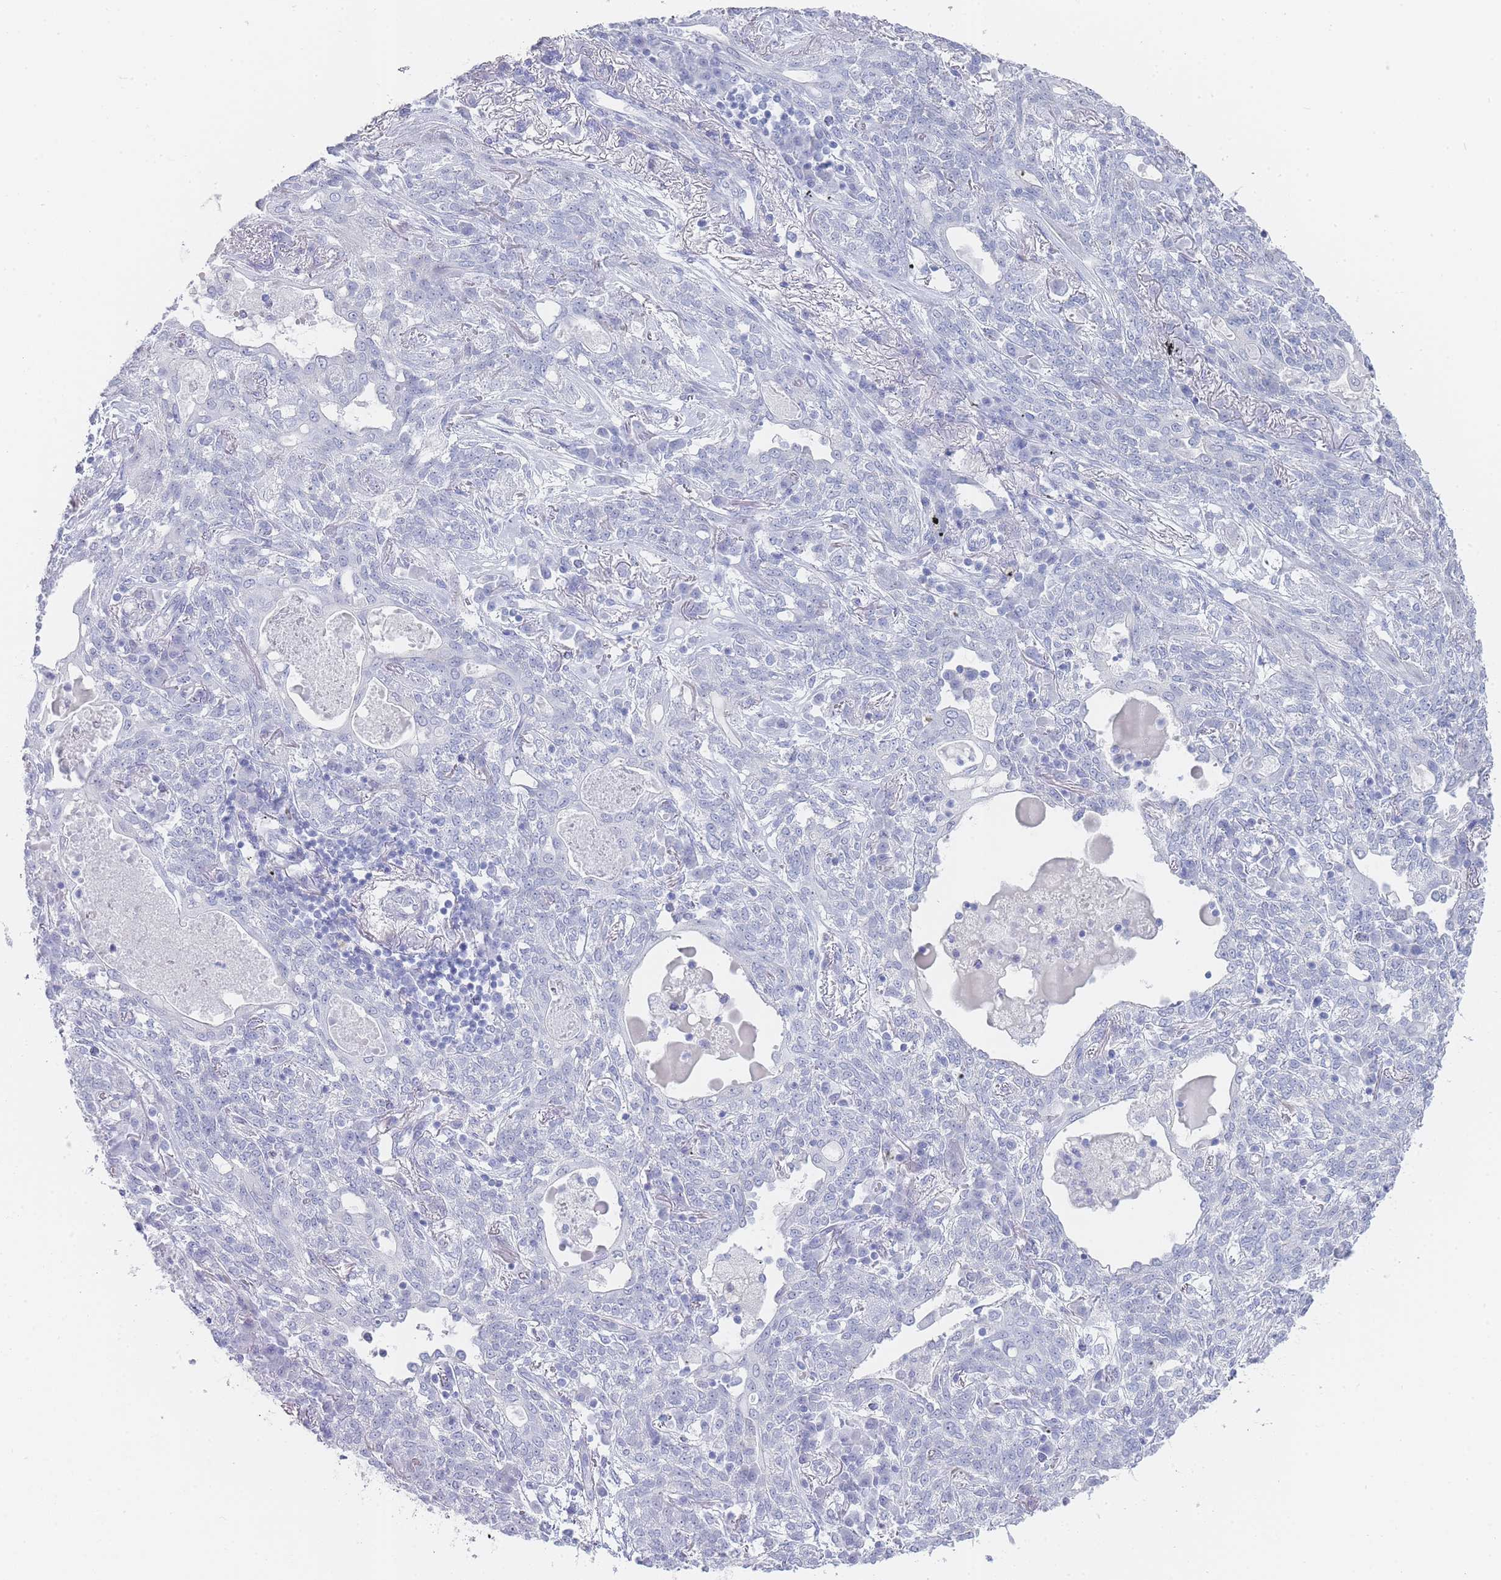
{"staining": {"intensity": "negative", "quantity": "none", "location": "none"}, "tissue": "lung cancer", "cell_type": "Tumor cells", "image_type": "cancer", "snomed": [{"axis": "morphology", "description": "Squamous cell carcinoma, NOS"}, {"axis": "topography", "description": "Lung"}], "caption": "The IHC histopathology image has no significant staining in tumor cells of lung squamous cell carcinoma tissue. Nuclei are stained in blue.", "gene": "IMPG1", "patient": {"sex": "female", "age": 70}}